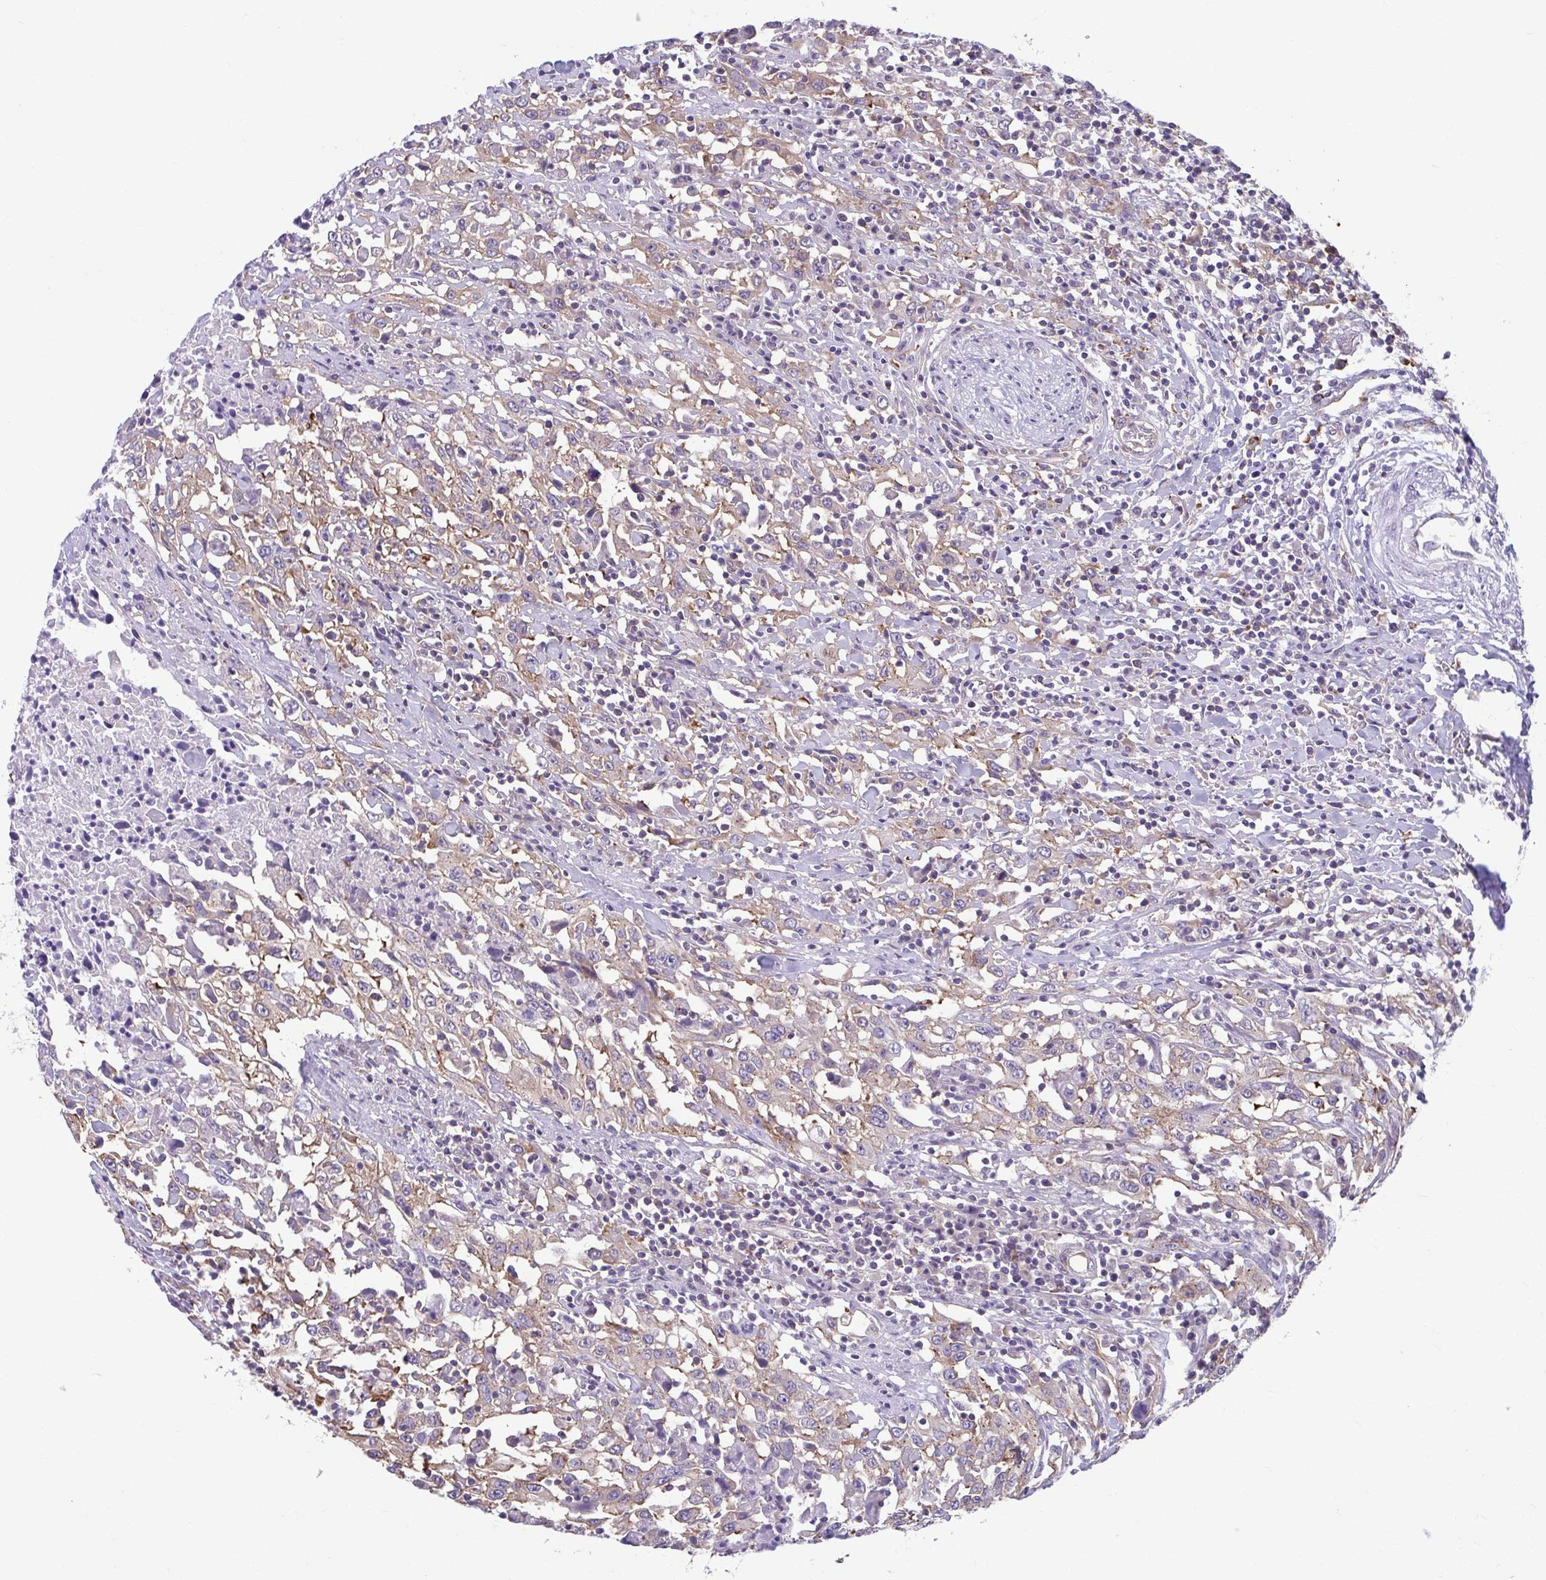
{"staining": {"intensity": "weak", "quantity": "<25%", "location": "cytoplasmic/membranous"}, "tissue": "urothelial cancer", "cell_type": "Tumor cells", "image_type": "cancer", "snomed": [{"axis": "morphology", "description": "Urothelial carcinoma, High grade"}, {"axis": "topography", "description": "Urinary bladder"}], "caption": "Histopathology image shows no significant protein positivity in tumor cells of urothelial carcinoma (high-grade). (DAB (3,3'-diaminobenzidine) immunohistochemistry visualized using brightfield microscopy, high magnification).", "gene": "TMEM108", "patient": {"sex": "male", "age": 61}}